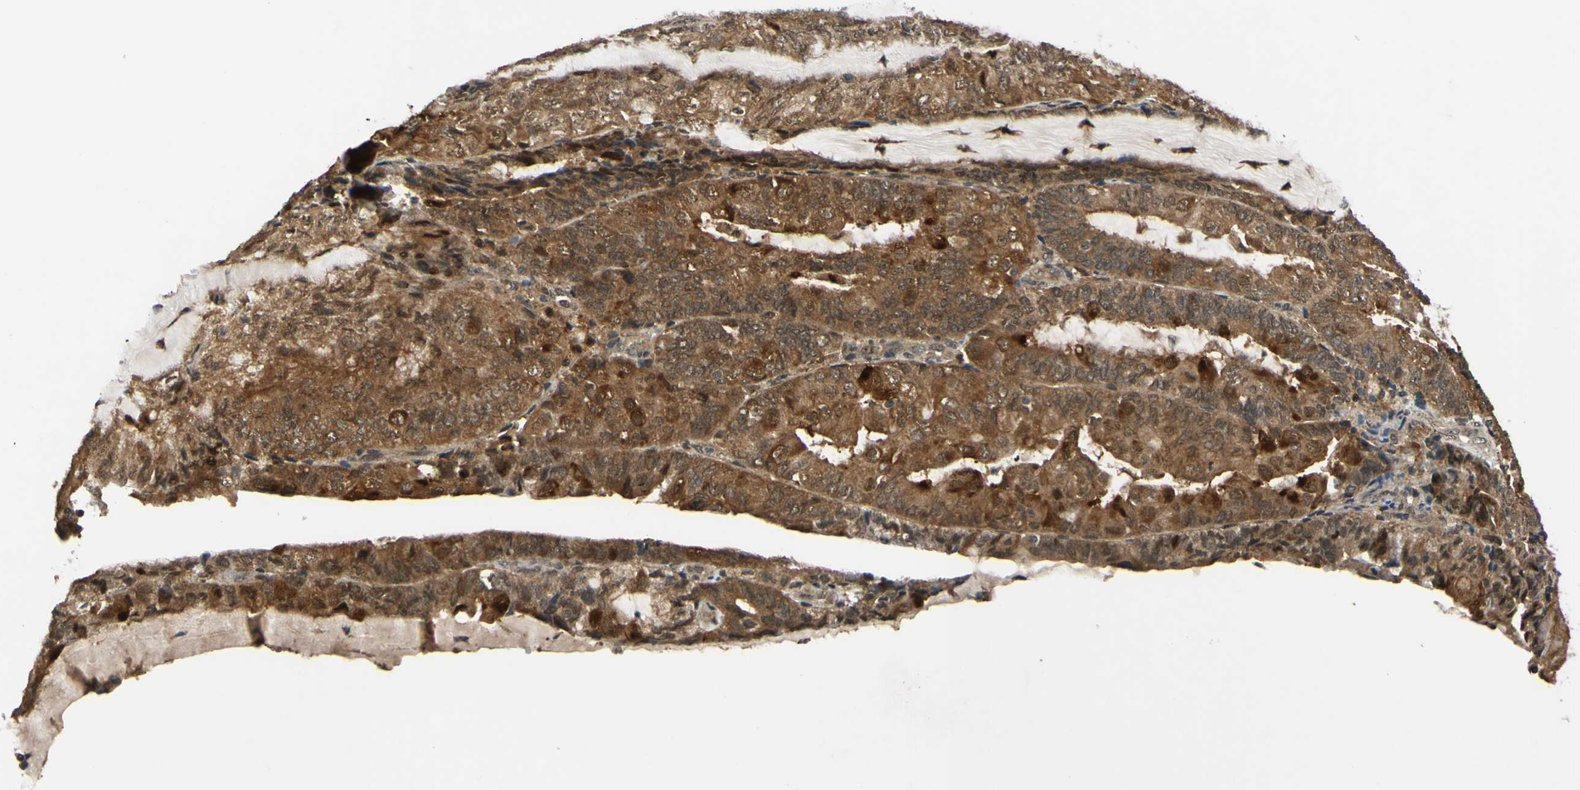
{"staining": {"intensity": "moderate", "quantity": ">75%", "location": "cytoplasmic/membranous"}, "tissue": "endometrial cancer", "cell_type": "Tumor cells", "image_type": "cancer", "snomed": [{"axis": "morphology", "description": "Adenocarcinoma, NOS"}, {"axis": "topography", "description": "Endometrium"}], "caption": "Moderate cytoplasmic/membranous expression is seen in about >75% of tumor cells in endometrial cancer.", "gene": "ABCC8", "patient": {"sex": "female", "age": 81}}